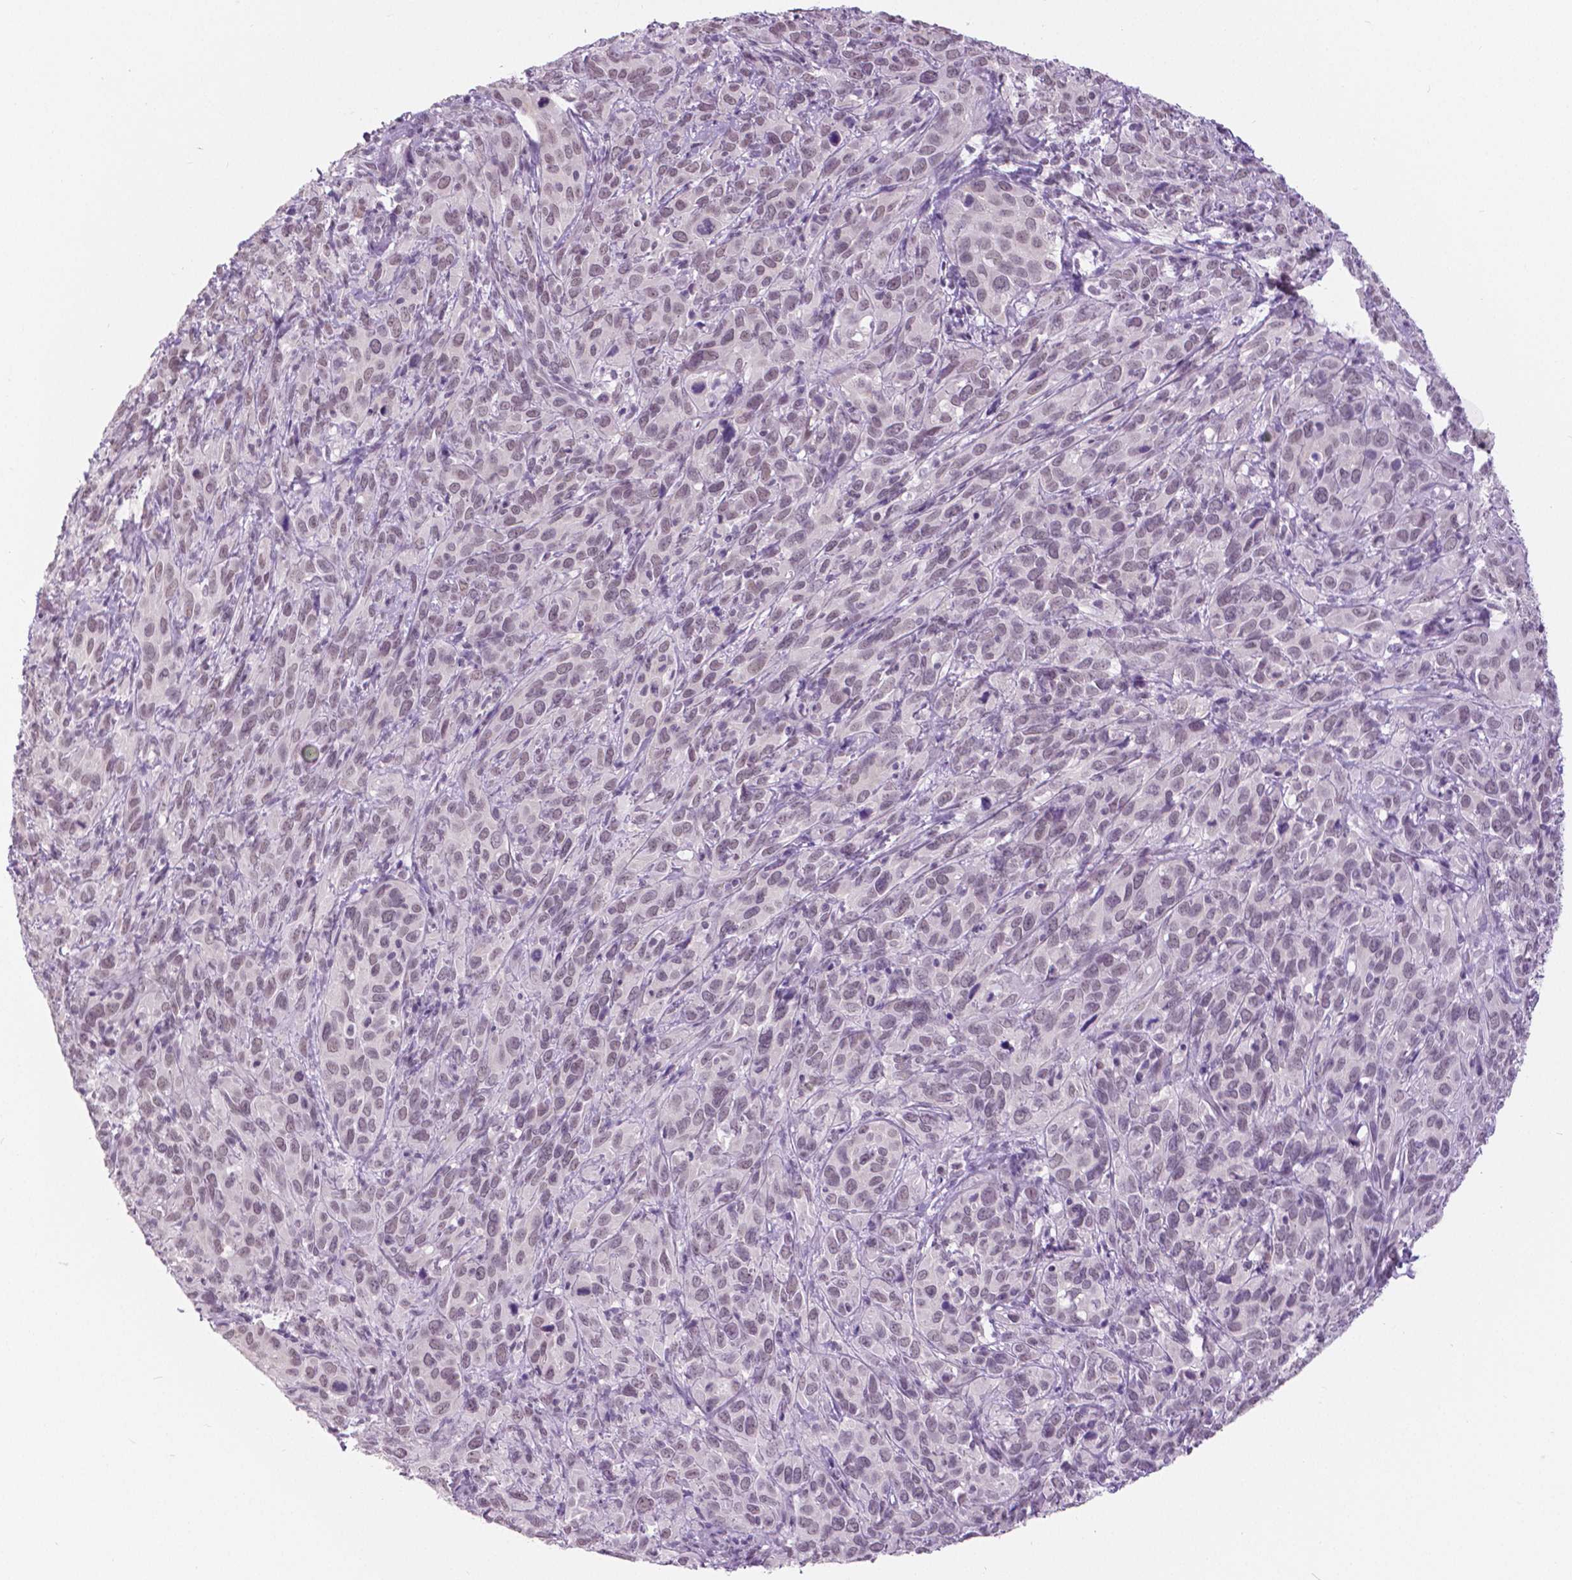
{"staining": {"intensity": "weak", "quantity": "<25%", "location": "nuclear"}, "tissue": "cervical cancer", "cell_type": "Tumor cells", "image_type": "cancer", "snomed": [{"axis": "morphology", "description": "Squamous cell carcinoma, NOS"}, {"axis": "topography", "description": "Cervix"}], "caption": "The image demonstrates no significant expression in tumor cells of cervical squamous cell carcinoma. (DAB (3,3'-diaminobenzidine) IHC visualized using brightfield microscopy, high magnification).", "gene": "MYOM1", "patient": {"sex": "female", "age": 51}}